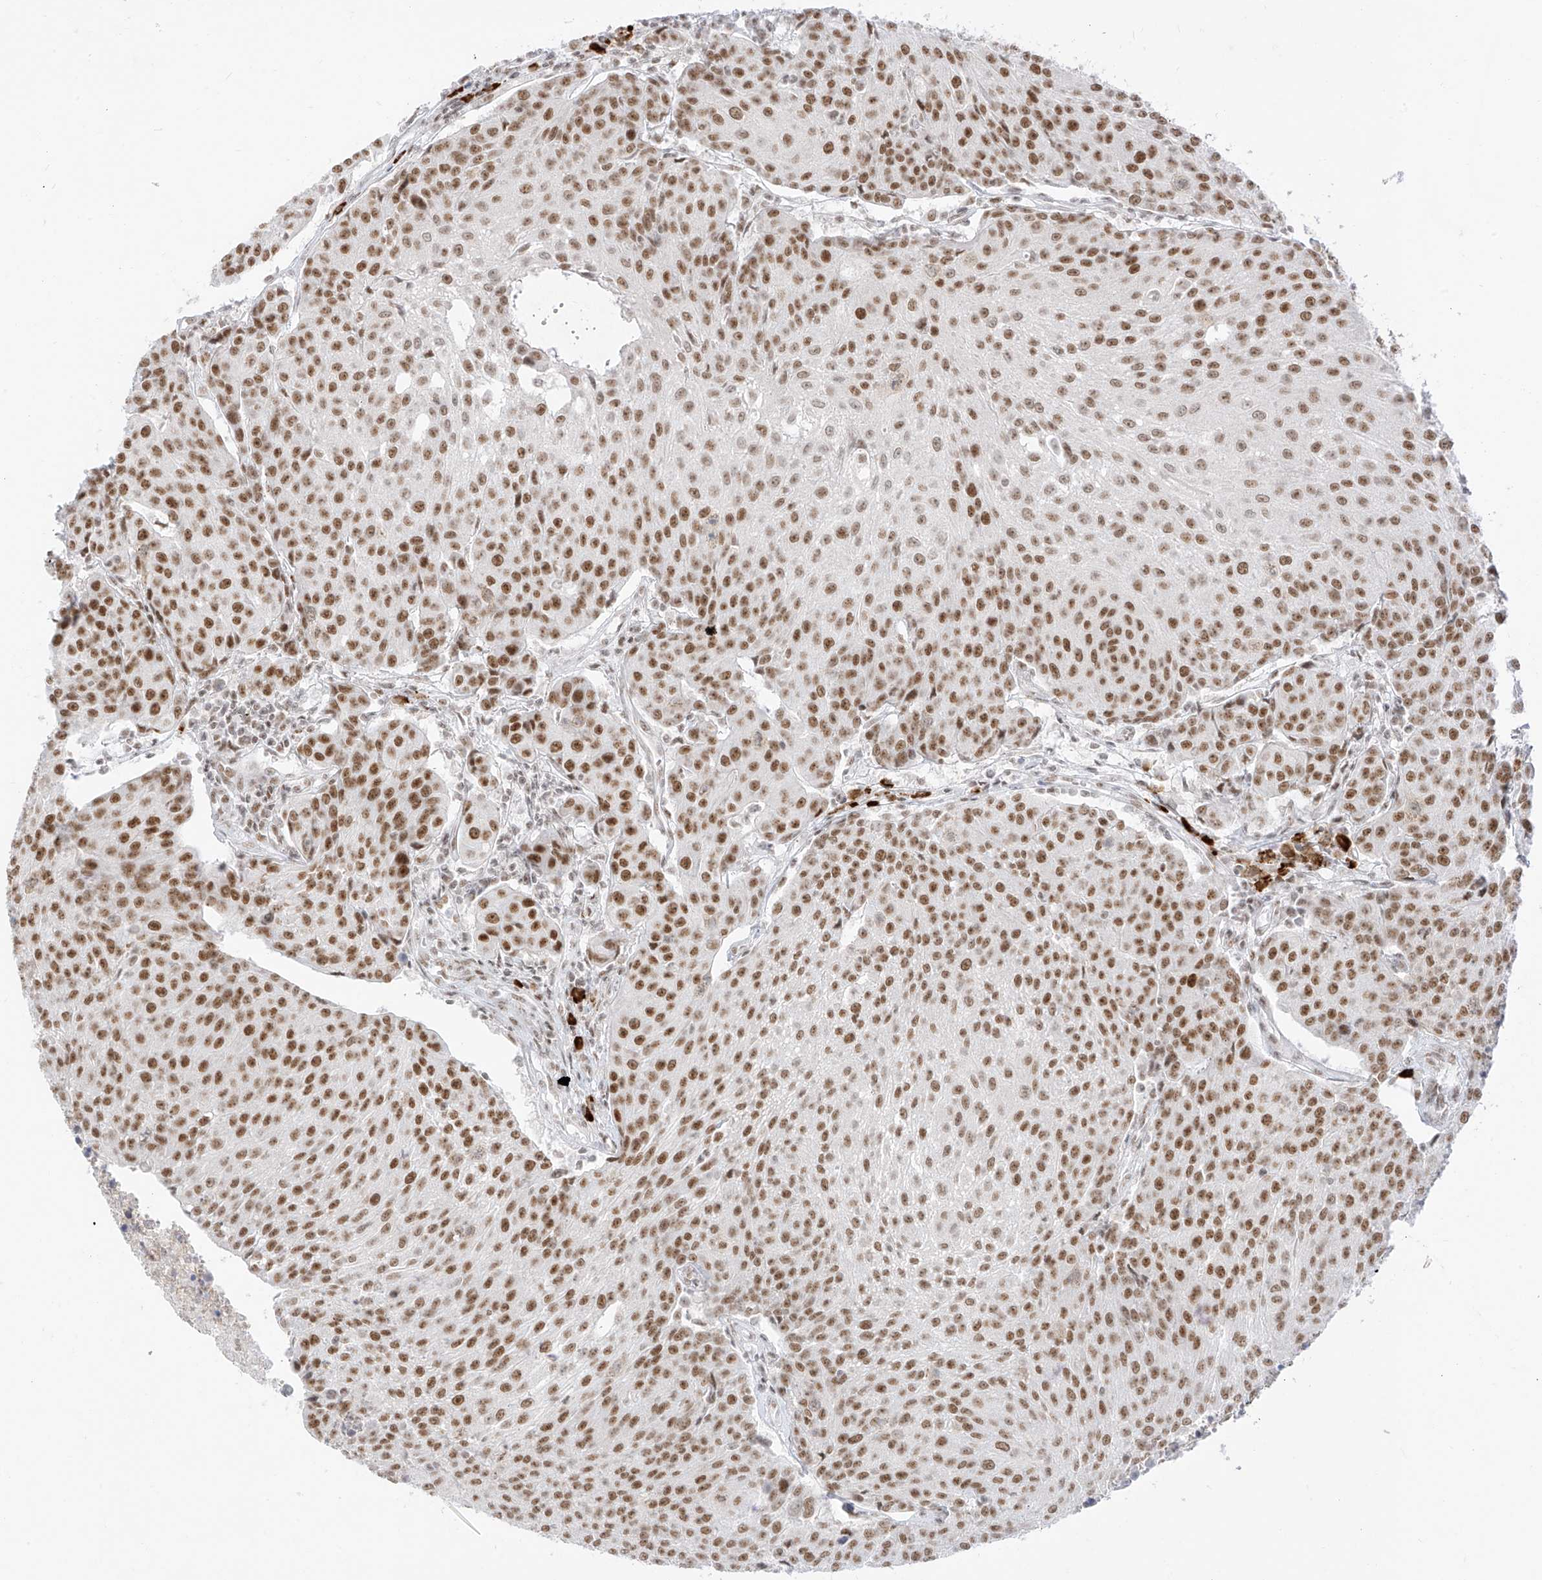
{"staining": {"intensity": "moderate", "quantity": ">75%", "location": "nuclear"}, "tissue": "urothelial cancer", "cell_type": "Tumor cells", "image_type": "cancer", "snomed": [{"axis": "morphology", "description": "Urothelial carcinoma, High grade"}, {"axis": "topography", "description": "Urinary bladder"}], "caption": "High-grade urothelial carcinoma stained with a brown dye shows moderate nuclear positive expression in approximately >75% of tumor cells.", "gene": "SUPT5H", "patient": {"sex": "female", "age": 85}}